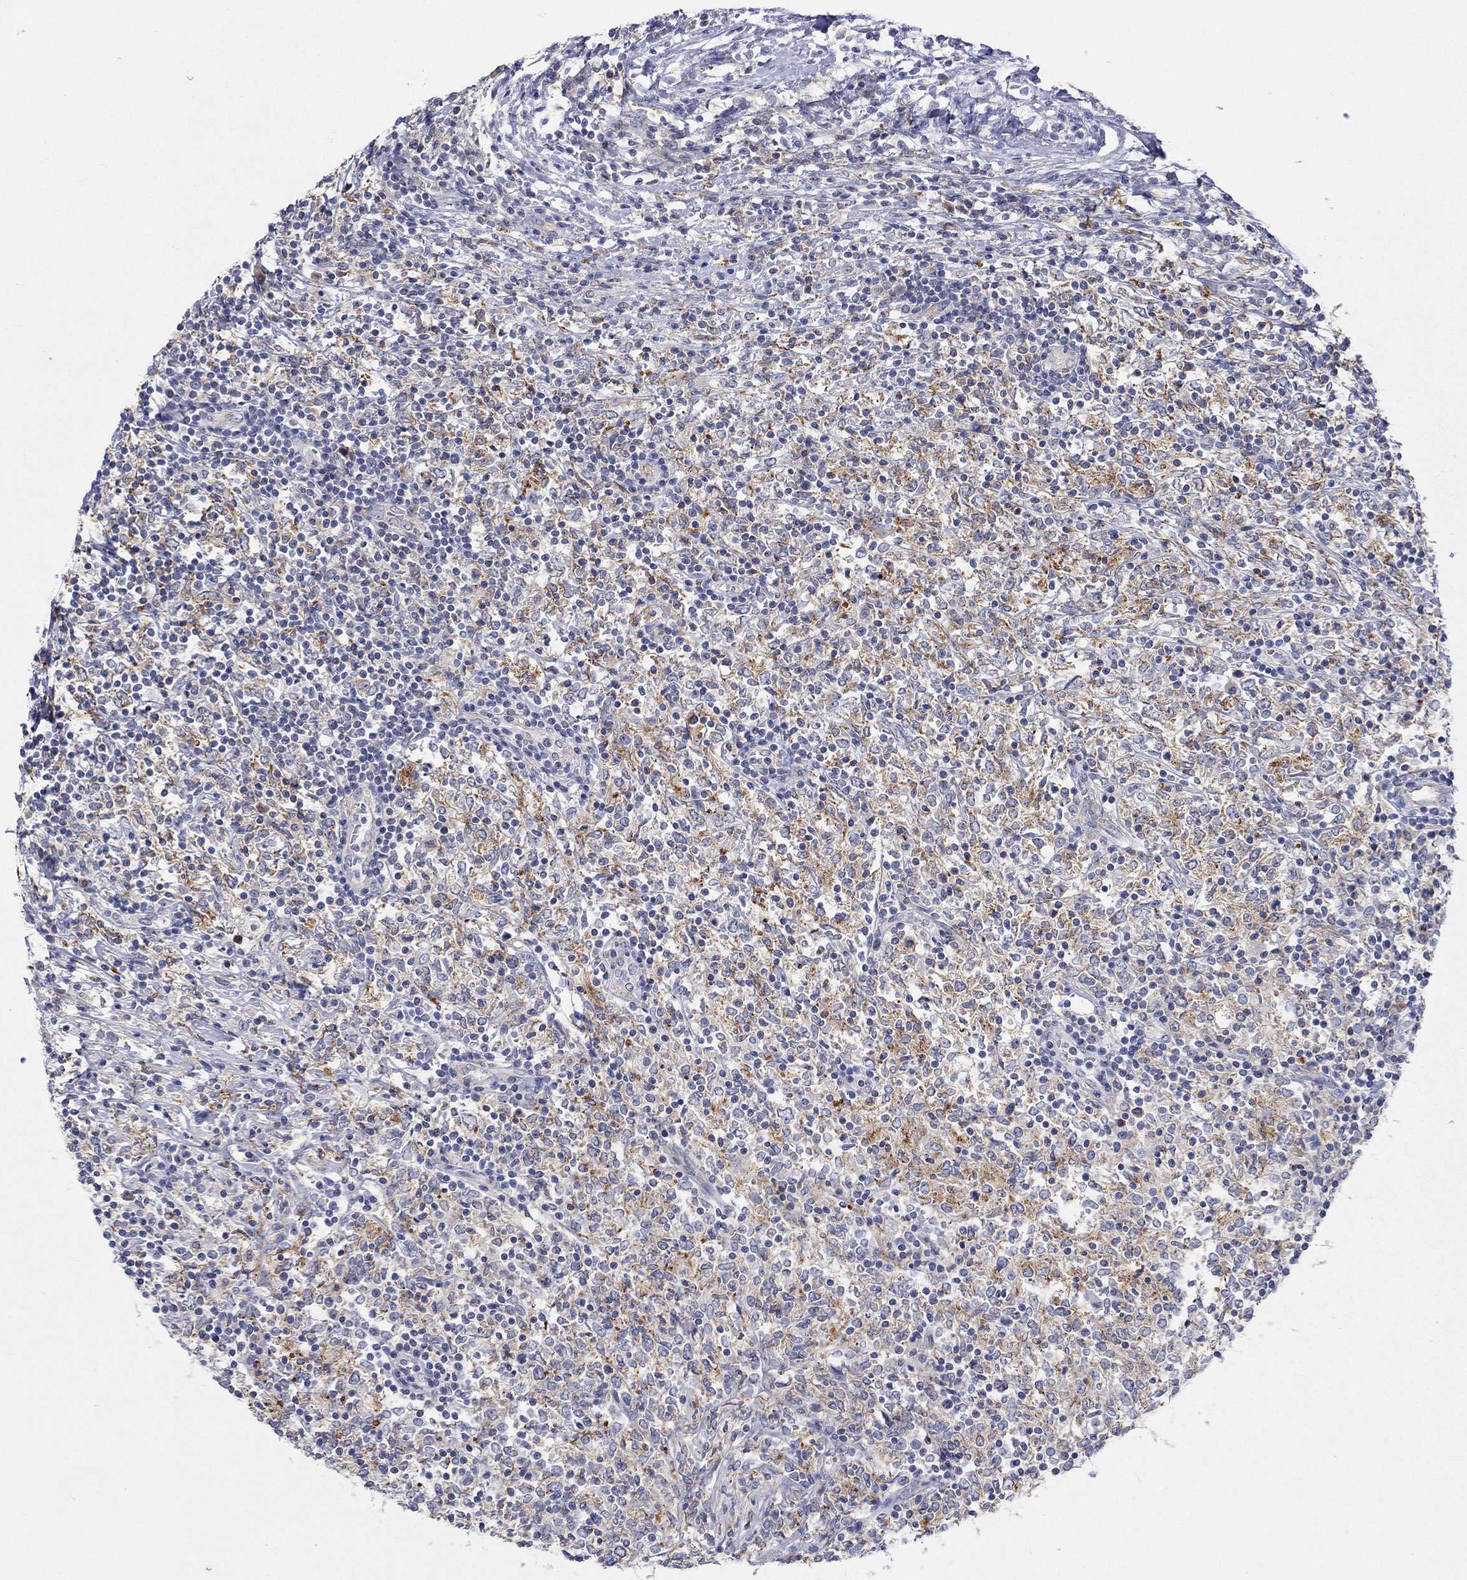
{"staining": {"intensity": "strong", "quantity": "25%-75%", "location": "cytoplasmic/membranous"}, "tissue": "lymphoma", "cell_type": "Tumor cells", "image_type": "cancer", "snomed": [{"axis": "morphology", "description": "Malignant lymphoma, non-Hodgkin's type, High grade"}, {"axis": "topography", "description": "Lymph node"}], "caption": "Malignant lymphoma, non-Hodgkin's type (high-grade) was stained to show a protein in brown. There is high levels of strong cytoplasmic/membranous staining in about 25%-75% of tumor cells.", "gene": "PCDHGA10", "patient": {"sex": "female", "age": 84}}